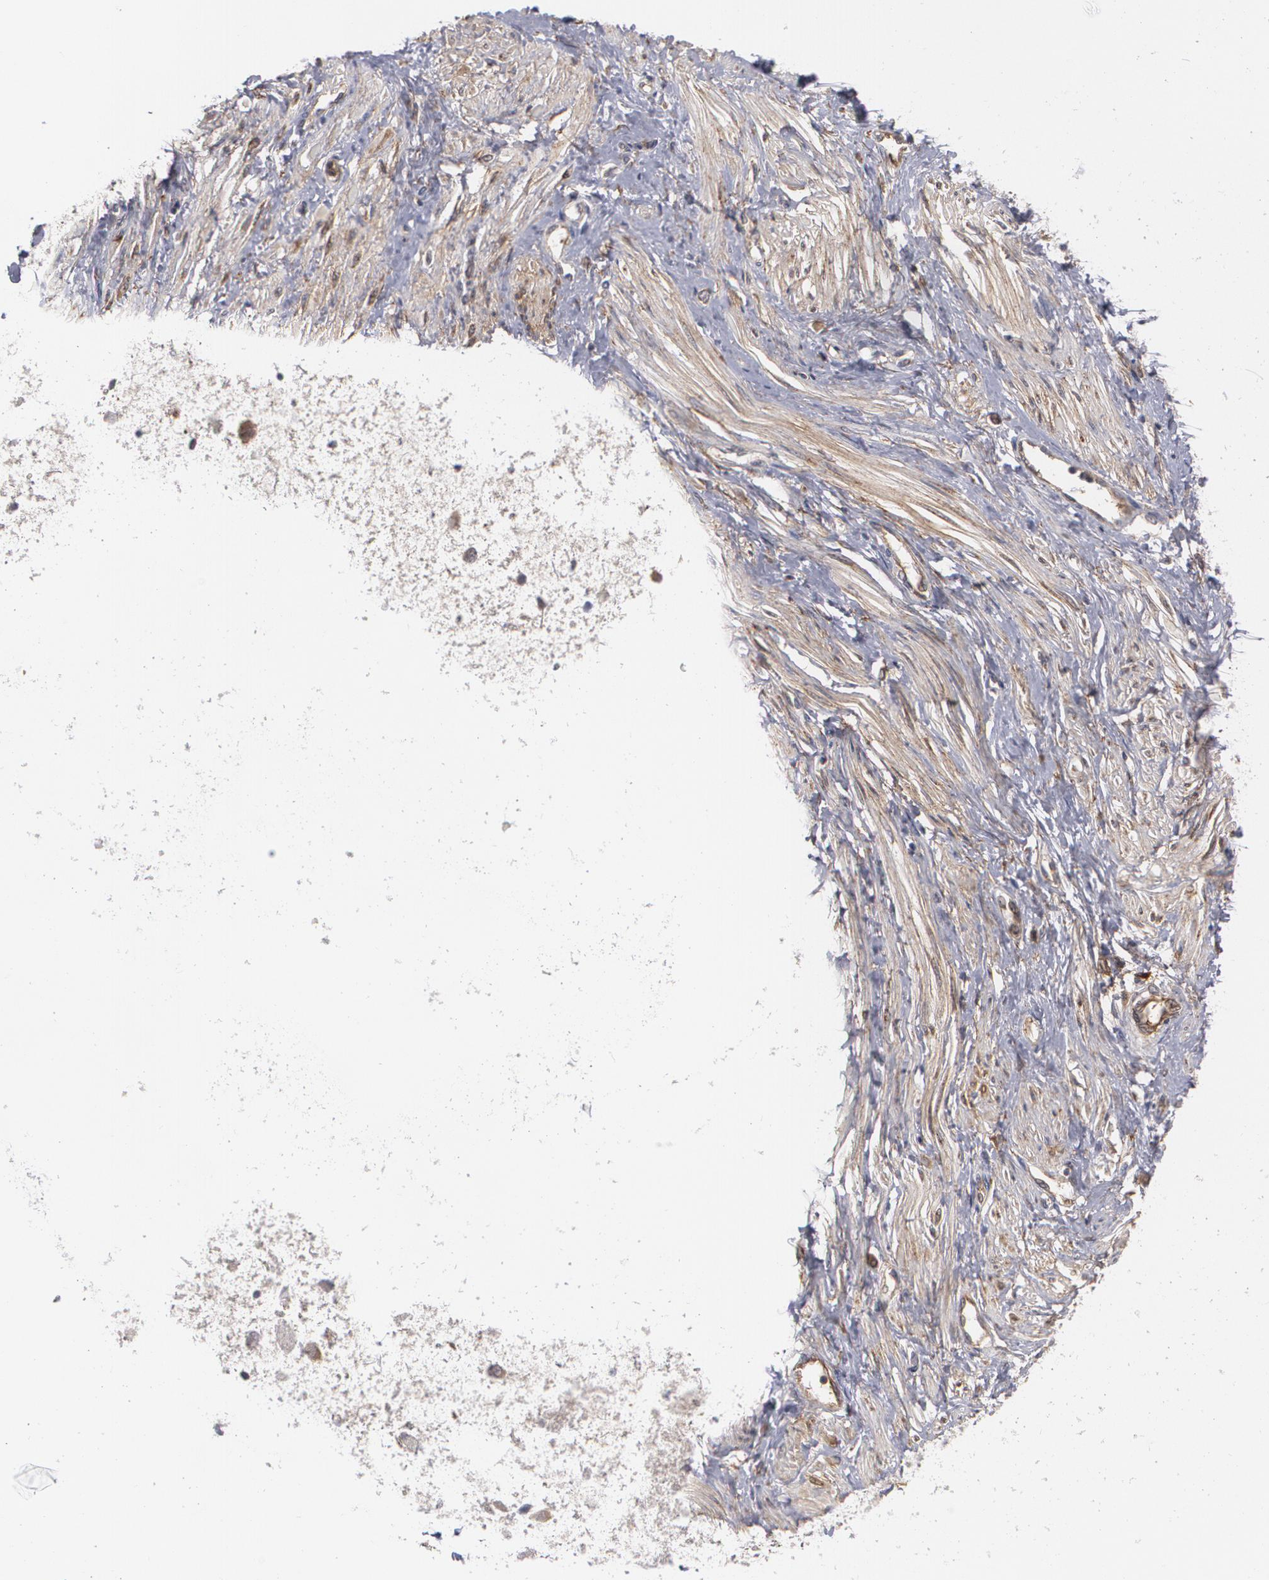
{"staining": {"intensity": "weak", "quantity": "25%-75%", "location": "cytoplasmic/membranous"}, "tissue": "smooth muscle", "cell_type": "Smooth muscle cells", "image_type": "normal", "snomed": [{"axis": "morphology", "description": "Normal tissue, NOS"}, {"axis": "topography", "description": "Smooth muscle"}, {"axis": "topography", "description": "Uterus"}], "caption": "The histopathology image displays immunohistochemical staining of unremarkable smooth muscle. There is weak cytoplasmic/membranous positivity is present in about 25%-75% of smooth muscle cells. The protein of interest is shown in brown color, while the nuclei are stained blue.", "gene": "BMP6", "patient": {"sex": "female", "age": 39}}